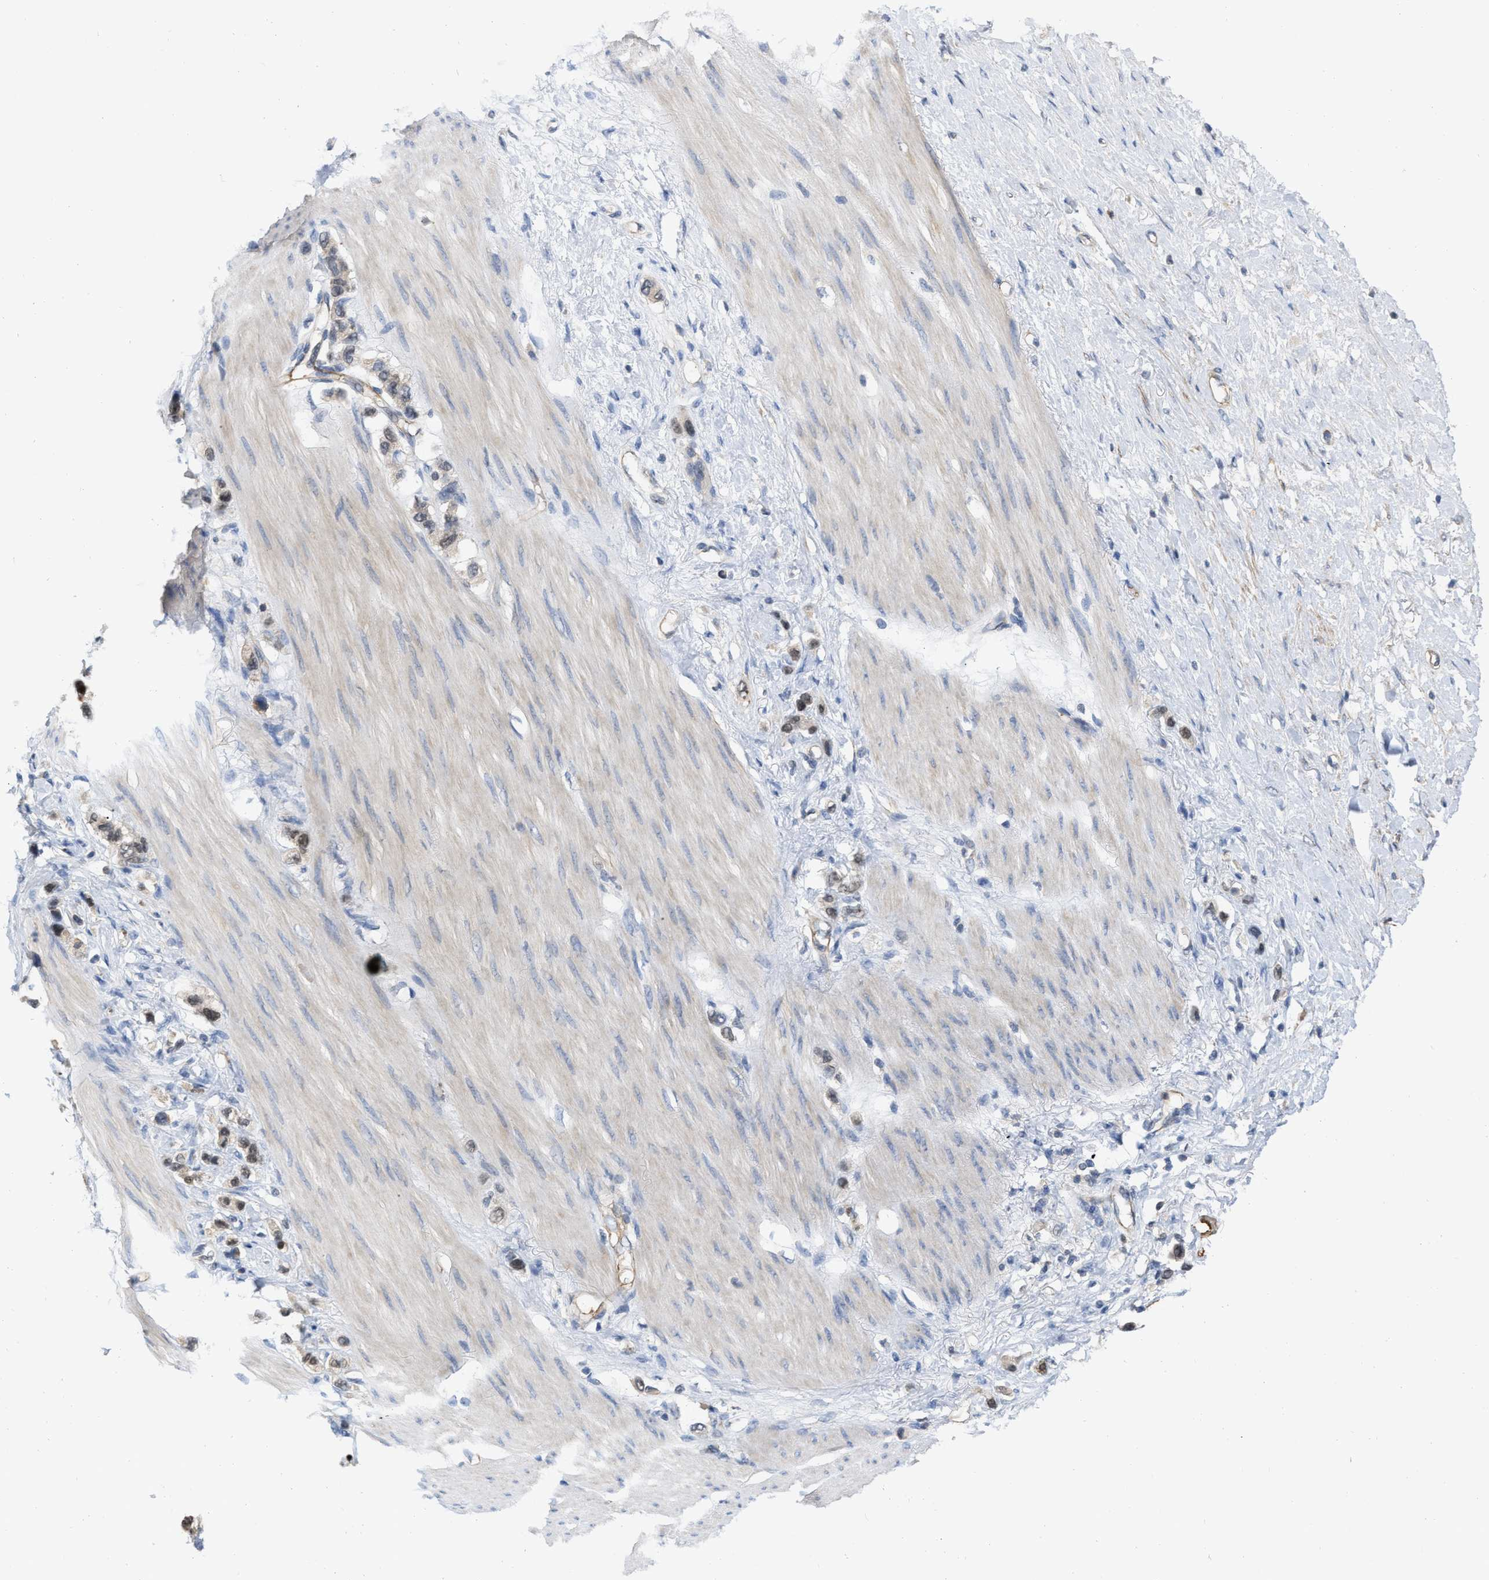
{"staining": {"intensity": "negative", "quantity": "none", "location": "none"}, "tissue": "stomach cancer", "cell_type": "Tumor cells", "image_type": "cancer", "snomed": [{"axis": "morphology", "description": "Adenocarcinoma, NOS"}, {"axis": "topography", "description": "Stomach"}], "caption": "The IHC photomicrograph has no significant staining in tumor cells of stomach cancer tissue.", "gene": "NAPEPLD", "patient": {"sex": "female", "age": 65}}